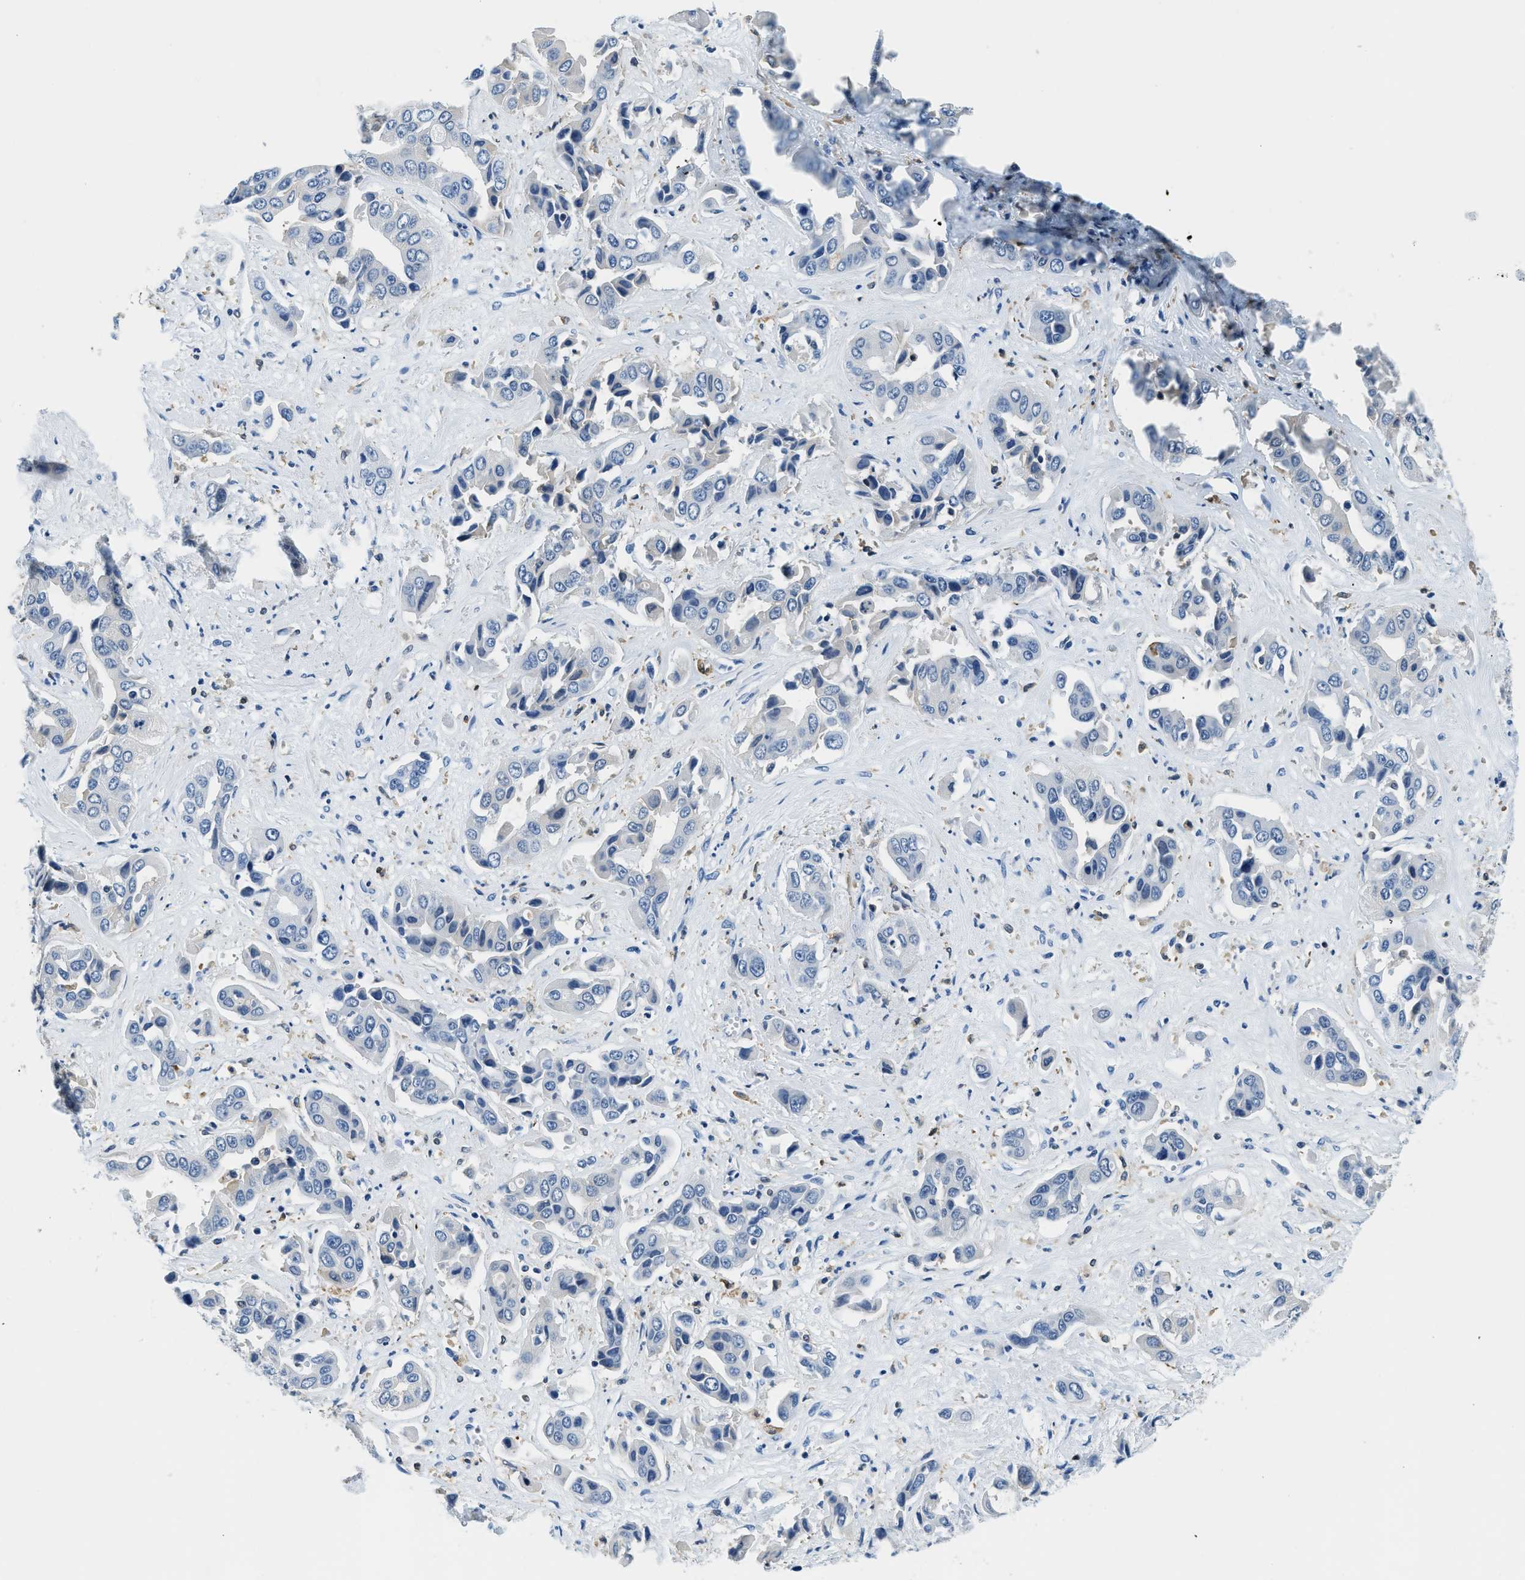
{"staining": {"intensity": "negative", "quantity": "none", "location": "none"}, "tissue": "liver cancer", "cell_type": "Tumor cells", "image_type": "cancer", "snomed": [{"axis": "morphology", "description": "Cholangiocarcinoma"}, {"axis": "topography", "description": "Liver"}], "caption": "Tumor cells show no significant staining in liver cholangiocarcinoma.", "gene": "CAPG", "patient": {"sex": "female", "age": 52}}